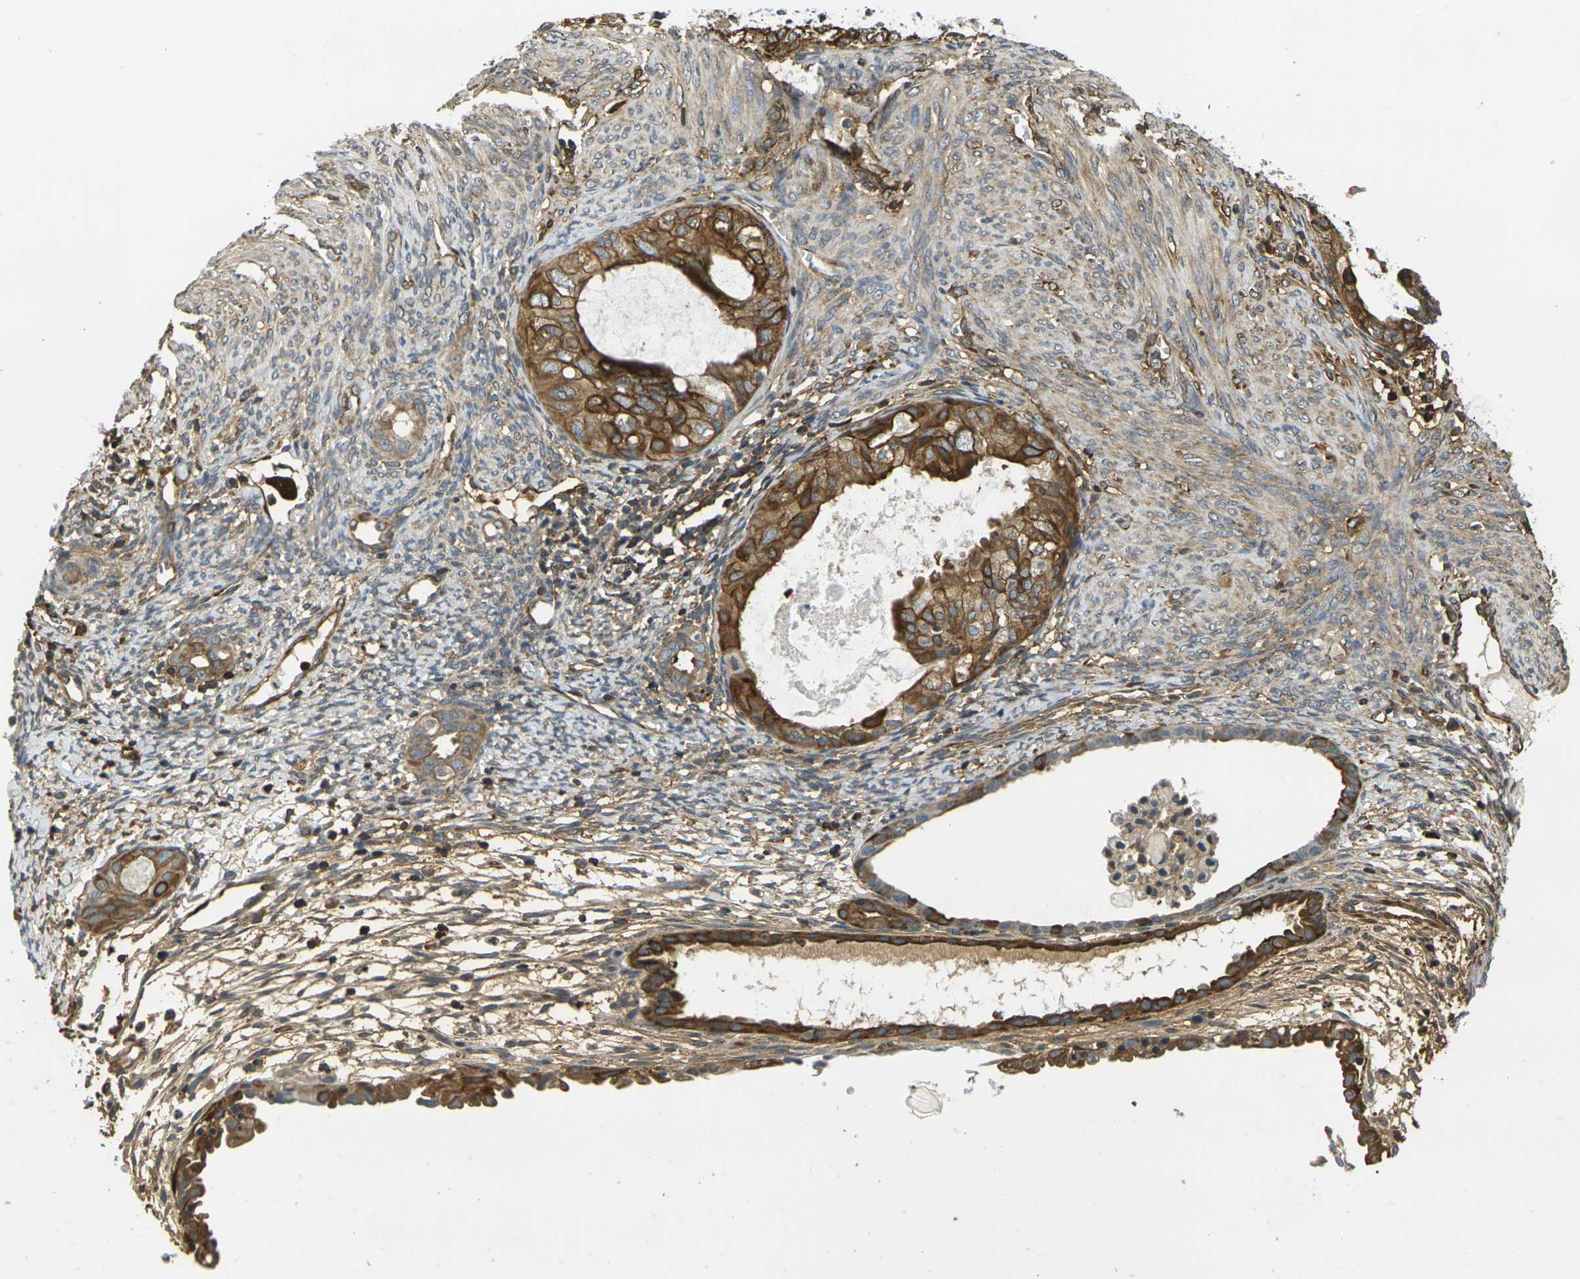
{"staining": {"intensity": "strong", "quantity": "25%-75%", "location": "cytoplasmic/membranous"}, "tissue": "cervical cancer", "cell_type": "Tumor cells", "image_type": "cancer", "snomed": [{"axis": "morphology", "description": "Normal tissue, NOS"}, {"axis": "morphology", "description": "Adenocarcinoma, NOS"}, {"axis": "topography", "description": "Cervix"}, {"axis": "topography", "description": "Endometrium"}], "caption": "High-magnification brightfield microscopy of cervical cancer (adenocarcinoma) stained with DAB (brown) and counterstained with hematoxylin (blue). tumor cells exhibit strong cytoplasmic/membranous staining is present in about25%-75% of cells.", "gene": "CAST", "patient": {"sex": "female", "age": 86}}